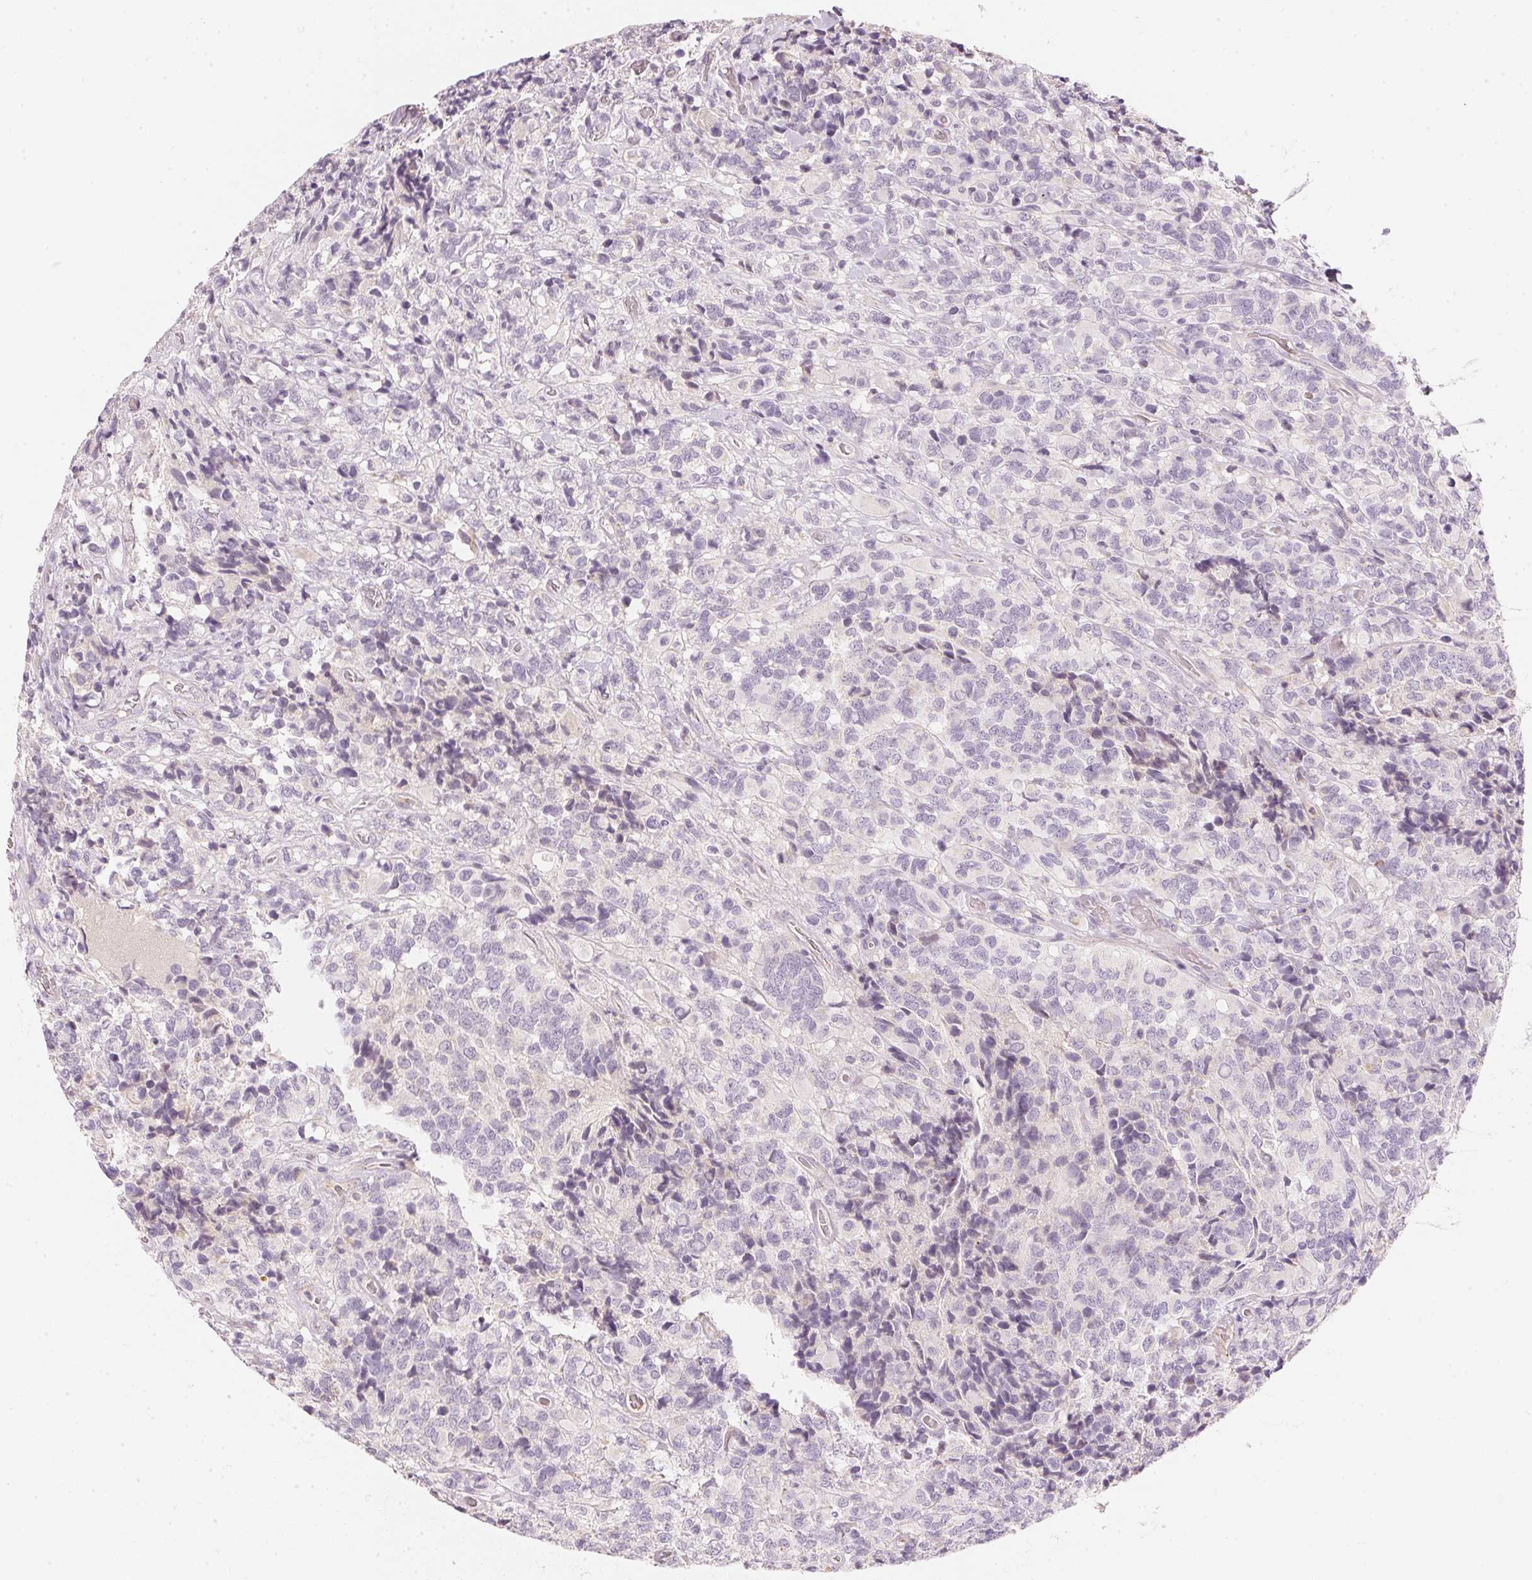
{"staining": {"intensity": "negative", "quantity": "none", "location": "none"}, "tissue": "glioma", "cell_type": "Tumor cells", "image_type": "cancer", "snomed": [{"axis": "morphology", "description": "Glioma, malignant, High grade"}, {"axis": "topography", "description": "Brain"}], "caption": "Human glioma stained for a protein using immunohistochemistry exhibits no positivity in tumor cells.", "gene": "RMDN2", "patient": {"sex": "male", "age": 39}}